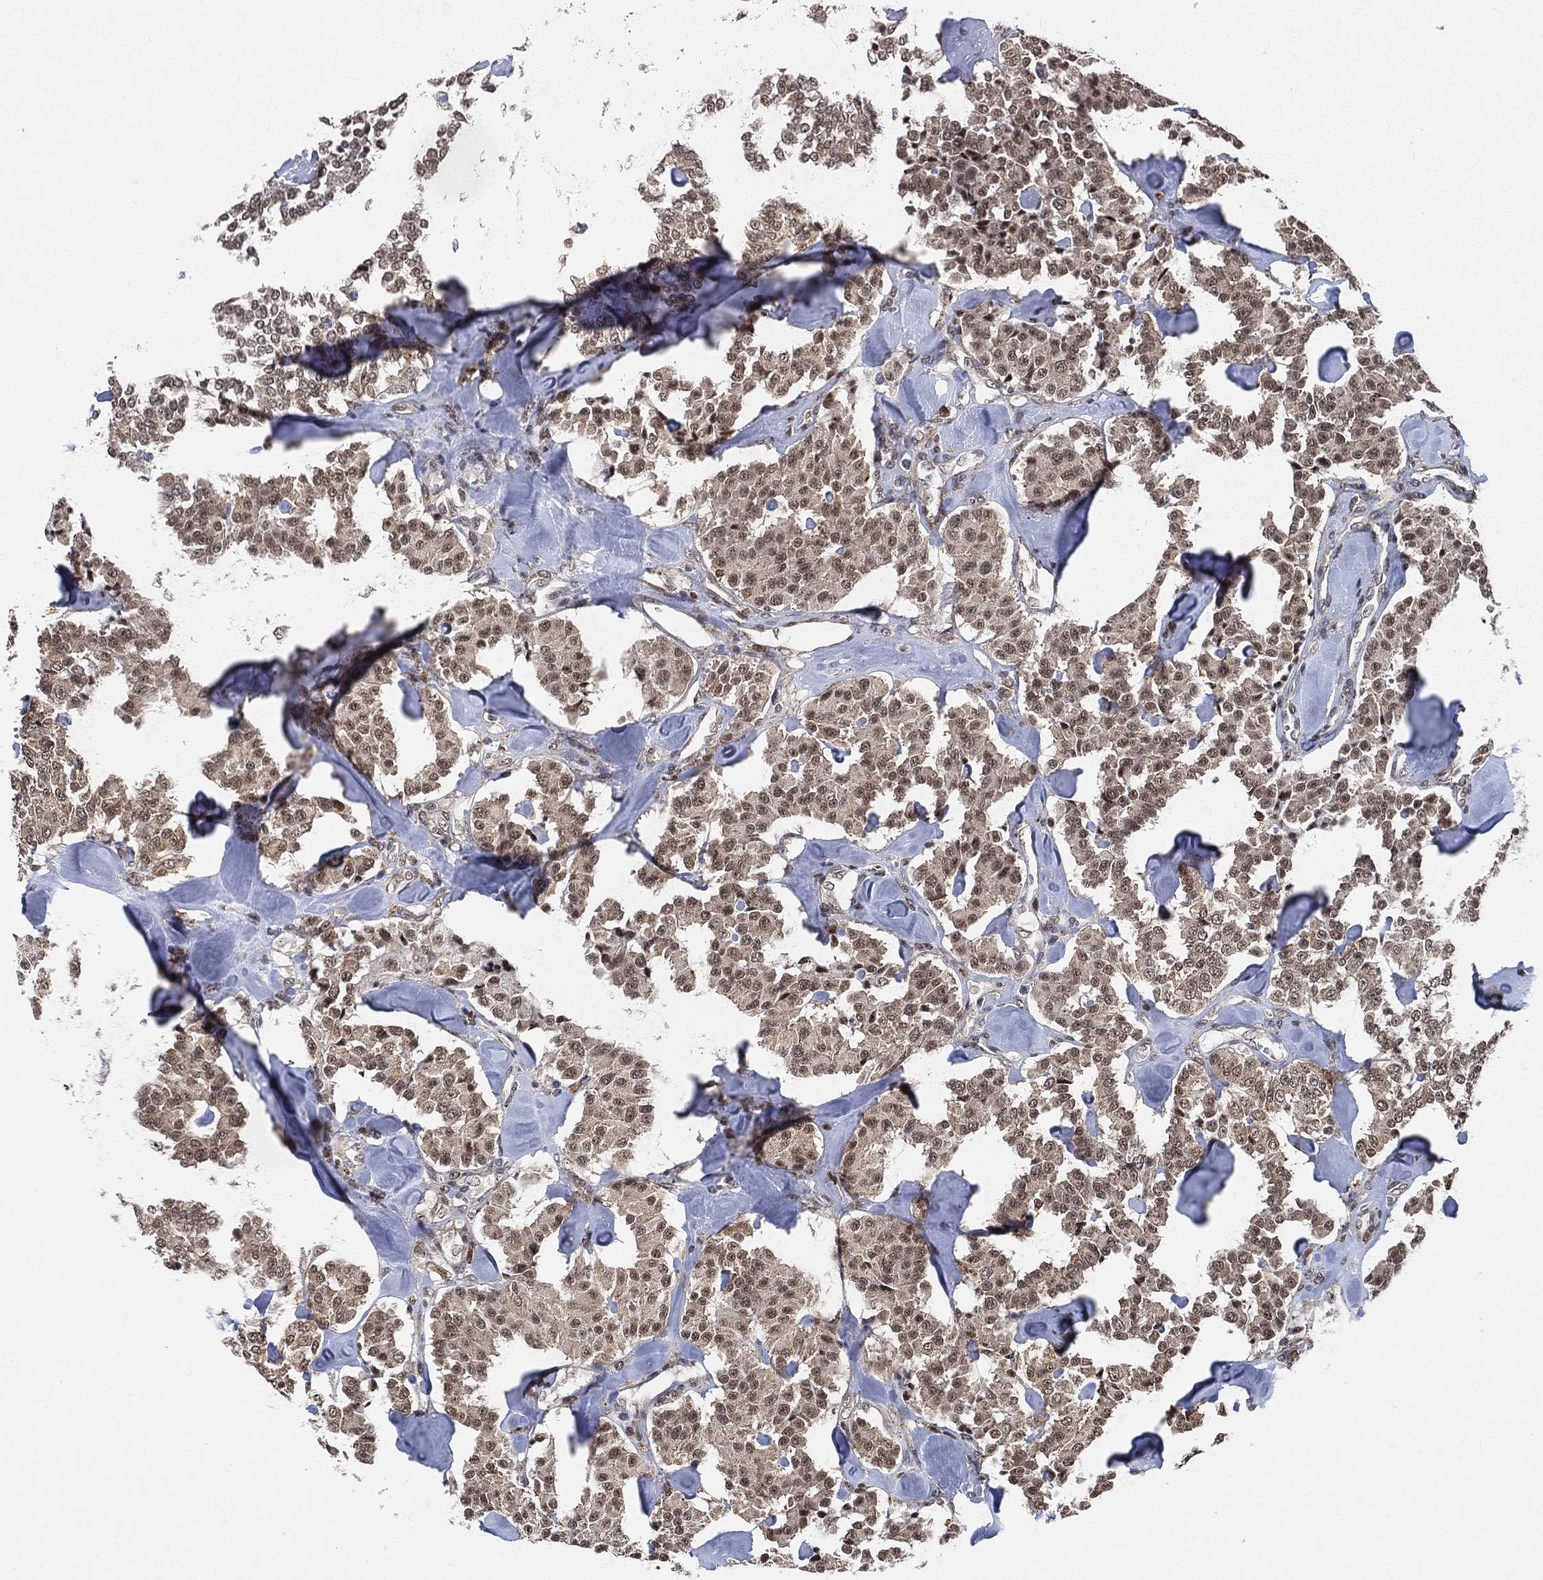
{"staining": {"intensity": "moderate", "quantity": ">75%", "location": "nuclear"}, "tissue": "carcinoid", "cell_type": "Tumor cells", "image_type": "cancer", "snomed": [{"axis": "morphology", "description": "Carcinoid, malignant, NOS"}, {"axis": "topography", "description": "Pancreas"}], "caption": "Malignant carcinoid stained with DAB (3,3'-diaminobenzidine) immunohistochemistry exhibits medium levels of moderate nuclear staining in about >75% of tumor cells. (Stains: DAB in brown, nuclei in blue, Microscopy: brightfield microscopy at high magnification).", "gene": "RSRC2", "patient": {"sex": "male", "age": 41}}